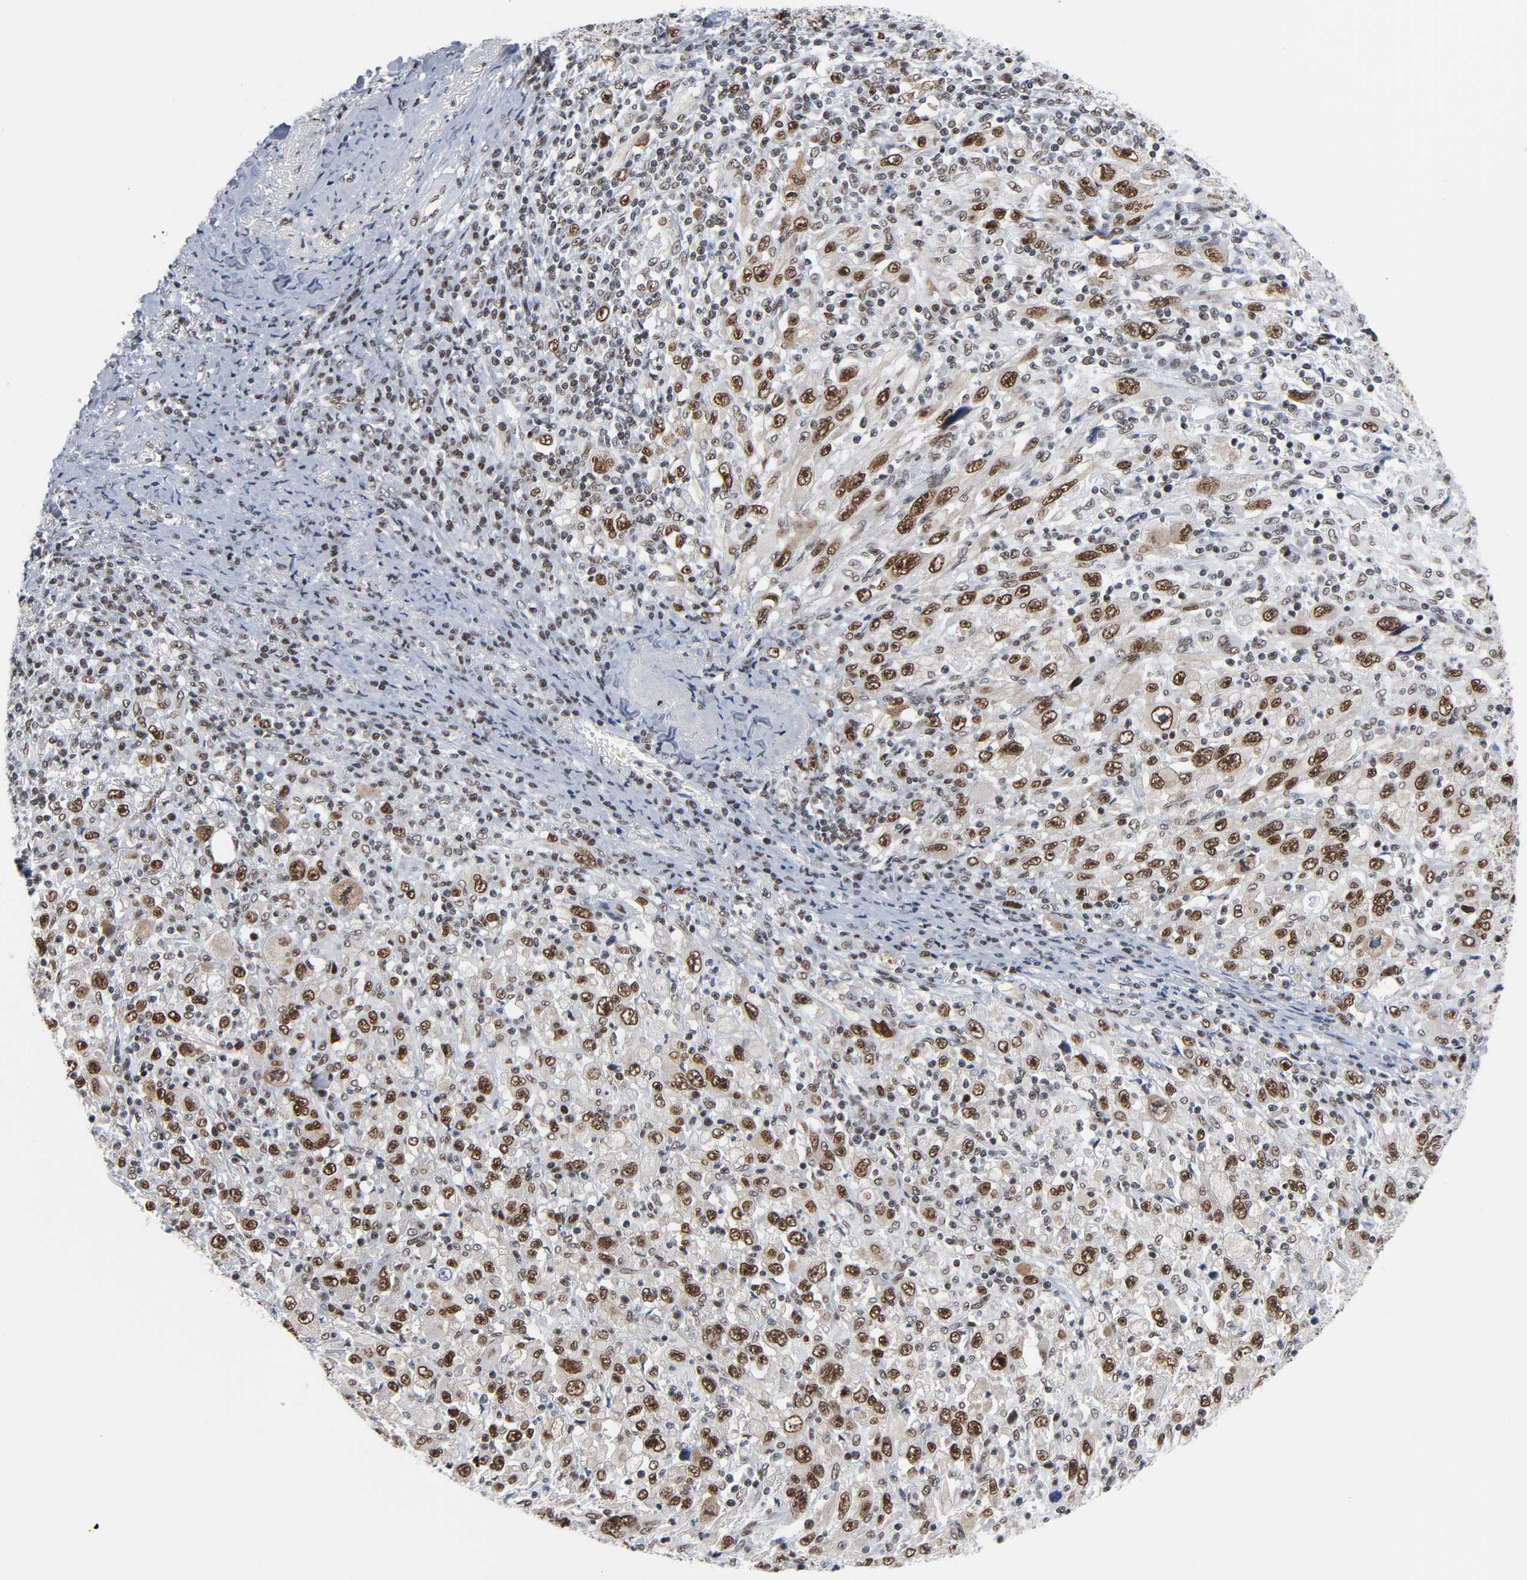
{"staining": {"intensity": "strong", "quantity": ">75%", "location": "cytoplasmic/membranous,nuclear"}, "tissue": "melanoma", "cell_type": "Tumor cells", "image_type": "cancer", "snomed": [{"axis": "morphology", "description": "Malignant melanoma, Metastatic site"}, {"axis": "topography", "description": "Skin"}], "caption": "Human malignant melanoma (metastatic site) stained with a protein marker shows strong staining in tumor cells.", "gene": "CSTF2", "patient": {"sex": "female", "age": 56}}